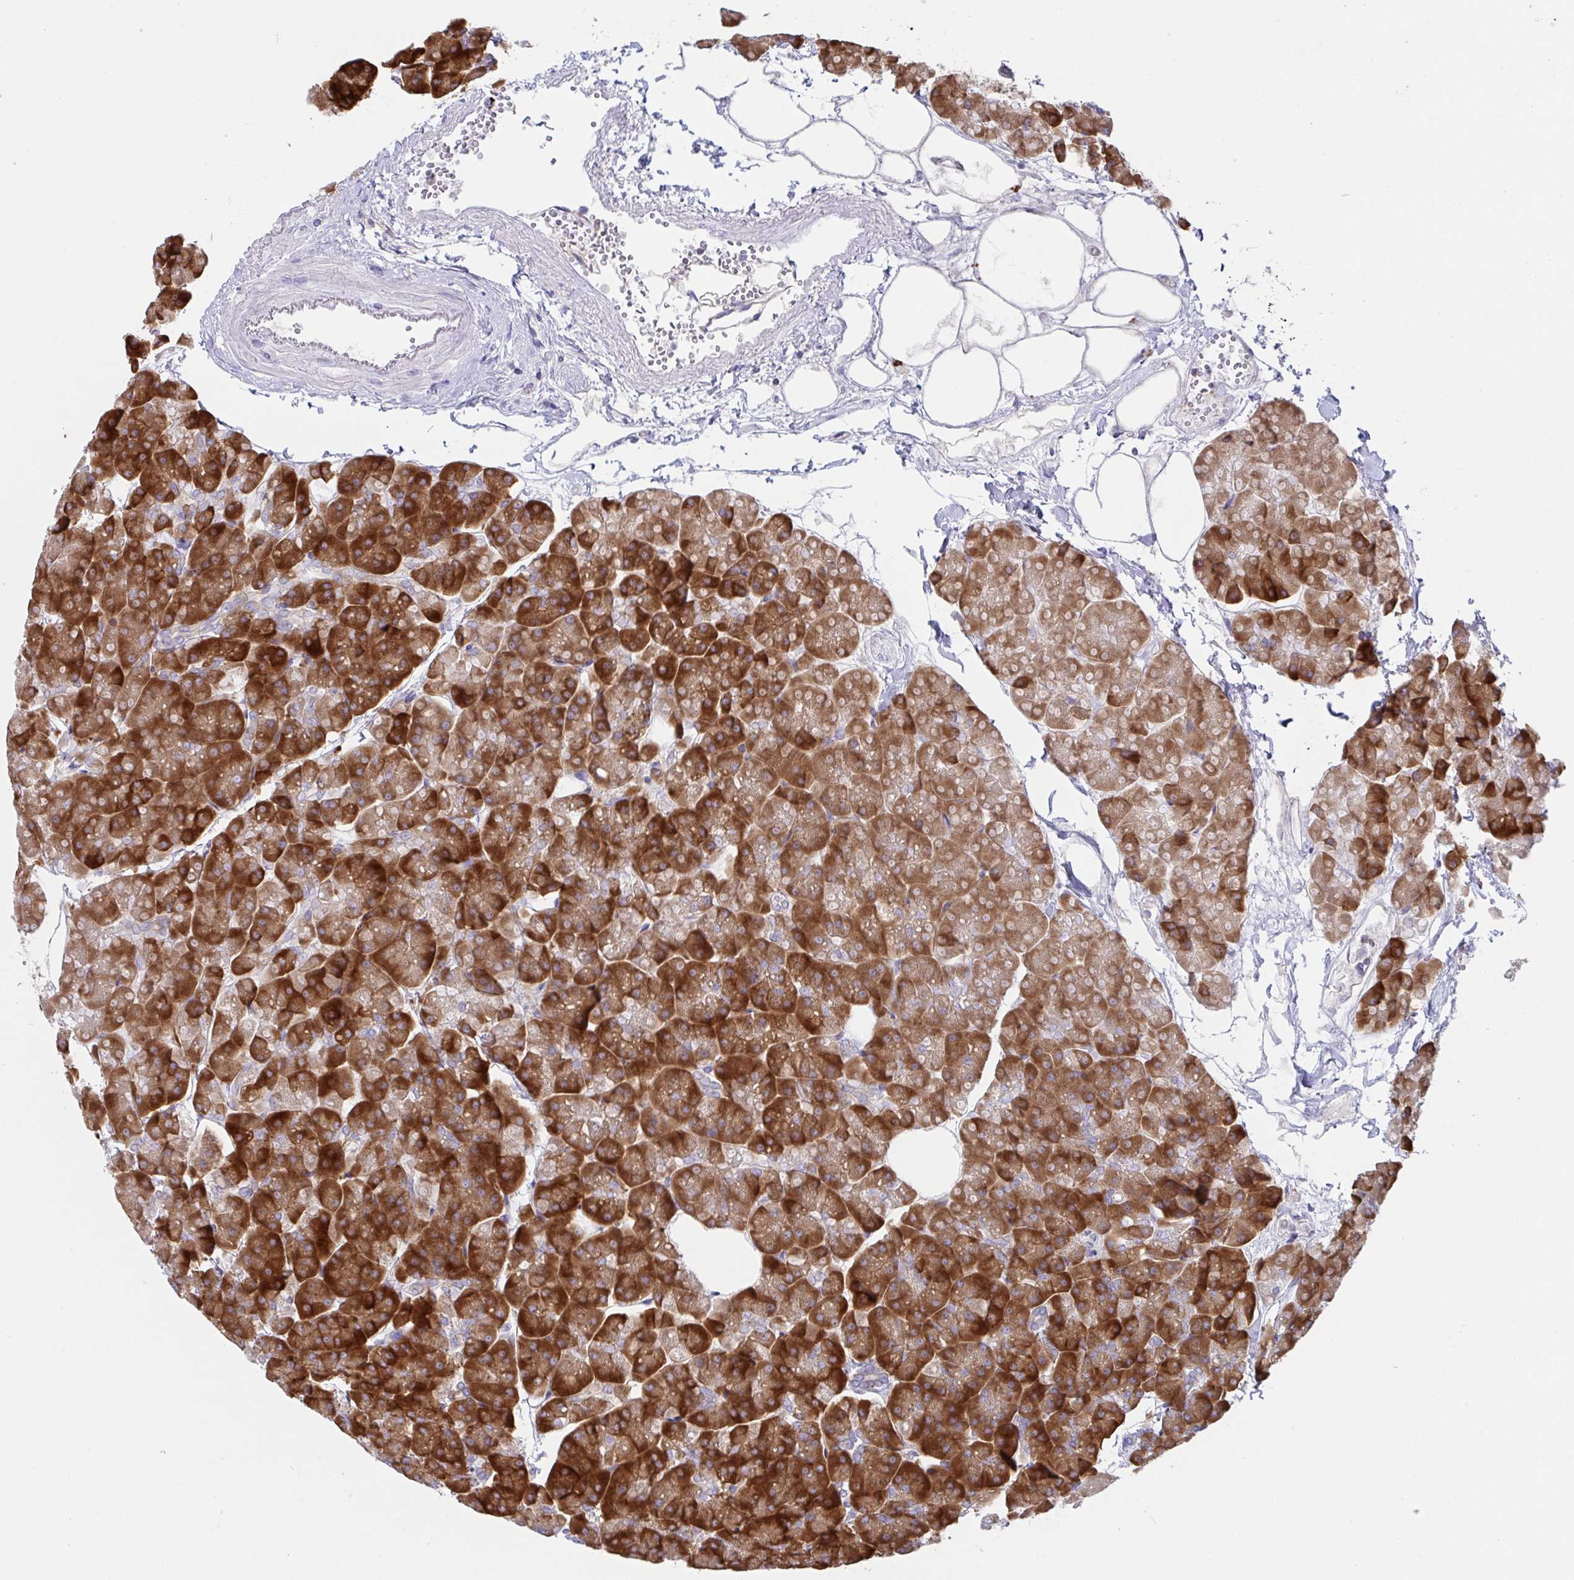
{"staining": {"intensity": "strong", "quantity": ">75%", "location": "cytoplasmic/membranous"}, "tissue": "pancreas", "cell_type": "Exocrine glandular cells", "image_type": "normal", "snomed": [{"axis": "morphology", "description": "Normal tissue, NOS"}, {"axis": "topography", "description": "Pancreas"}, {"axis": "topography", "description": "Peripheral nerve tissue"}], "caption": "Pancreas stained for a protein exhibits strong cytoplasmic/membranous positivity in exocrine glandular cells. (DAB (3,3'-diaminobenzidine) = brown stain, brightfield microscopy at high magnification).", "gene": "YARS2", "patient": {"sex": "male", "age": 54}}